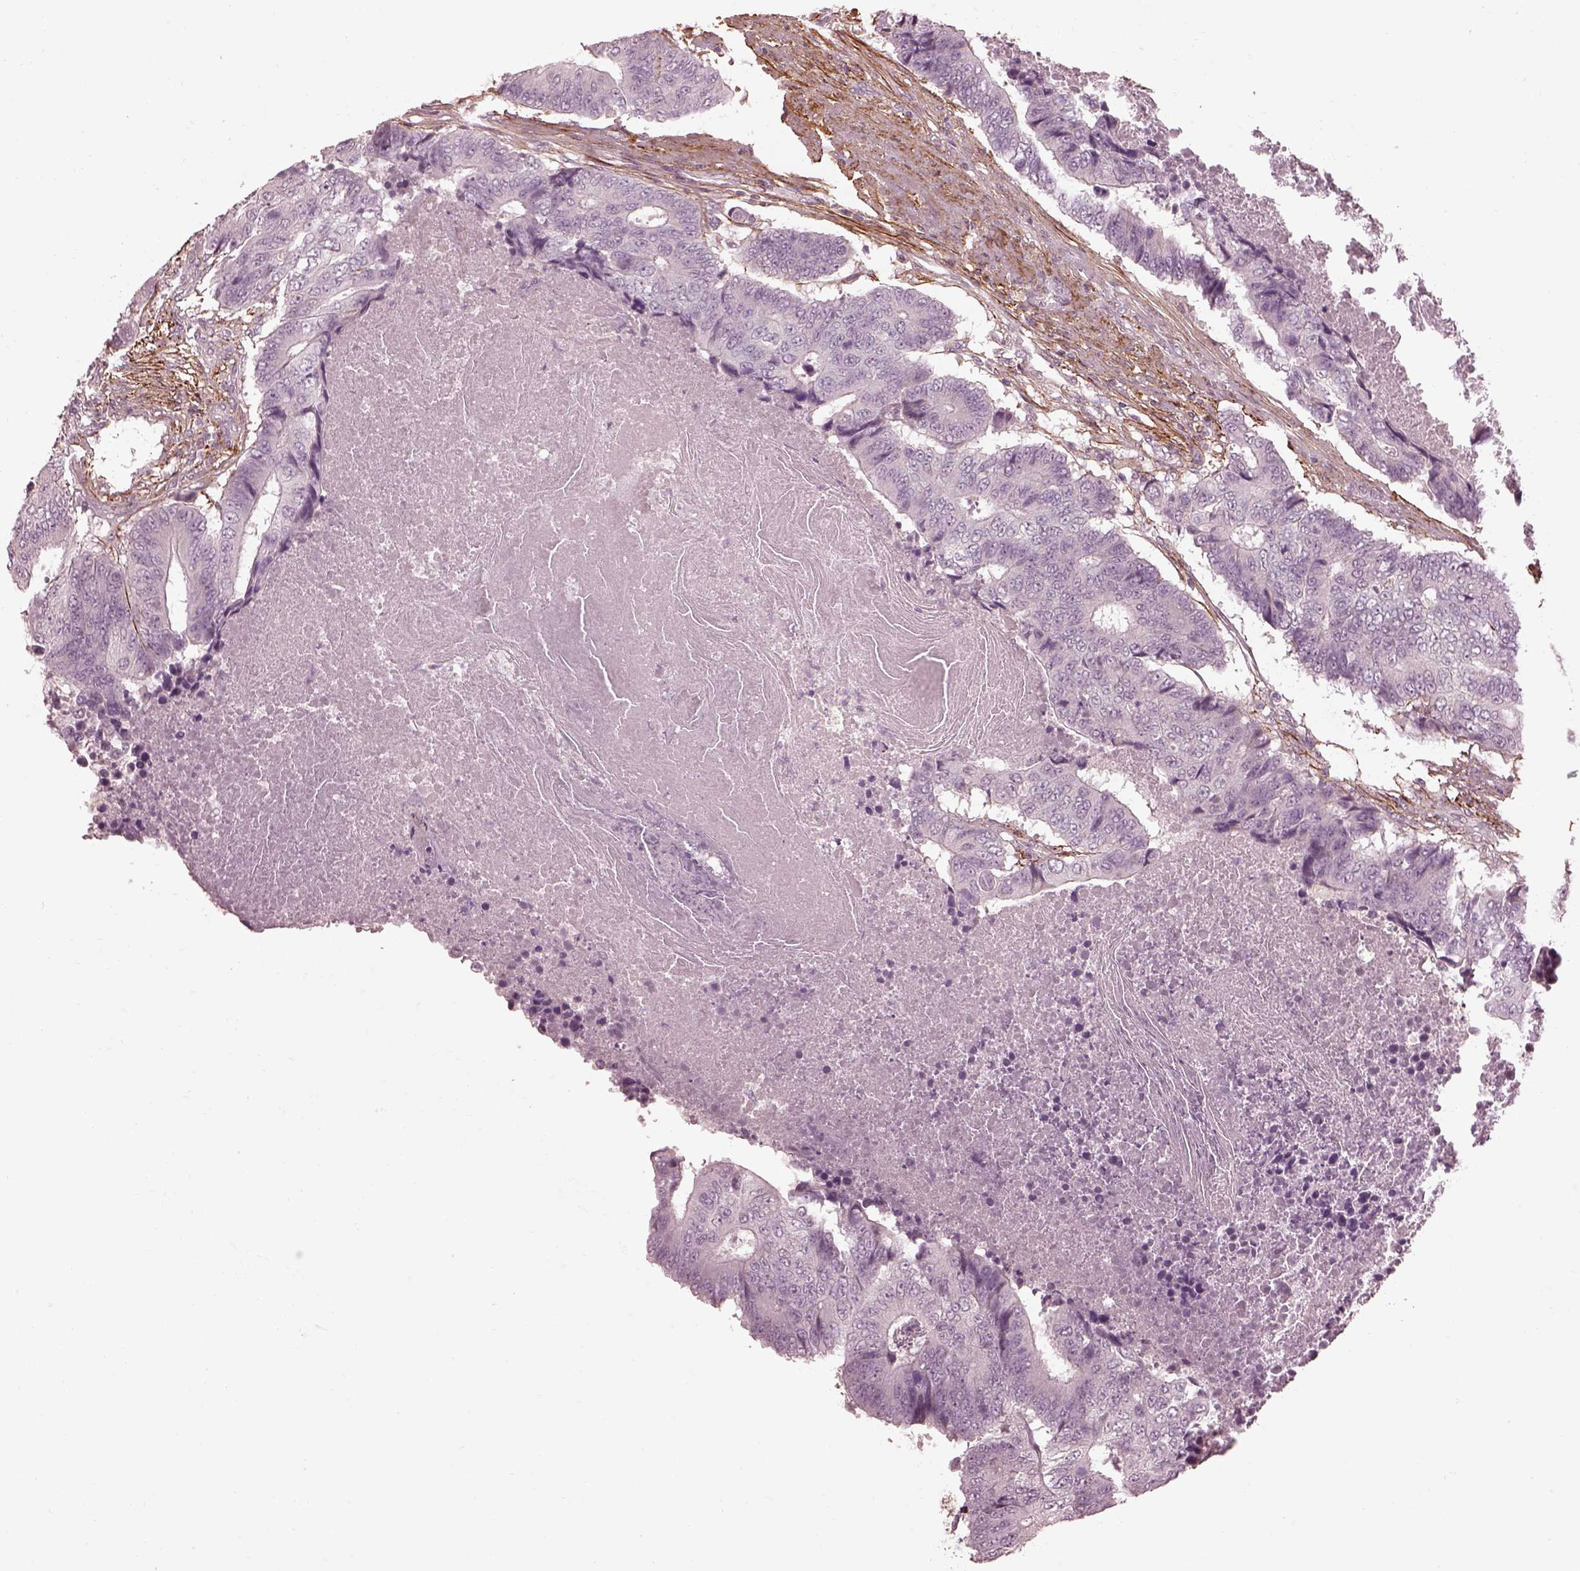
{"staining": {"intensity": "negative", "quantity": "none", "location": "none"}, "tissue": "colorectal cancer", "cell_type": "Tumor cells", "image_type": "cancer", "snomed": [{"axis": "morphology", "description": "Adenocarcinoma, NOS"}, {"axis": "topography", "description": "Colon"}], "caption": "There is no significant staining in tumor cells of colorectal cancer.", "gene": "EFEMP1", "patient": {"sex": "female", "age": 48}}